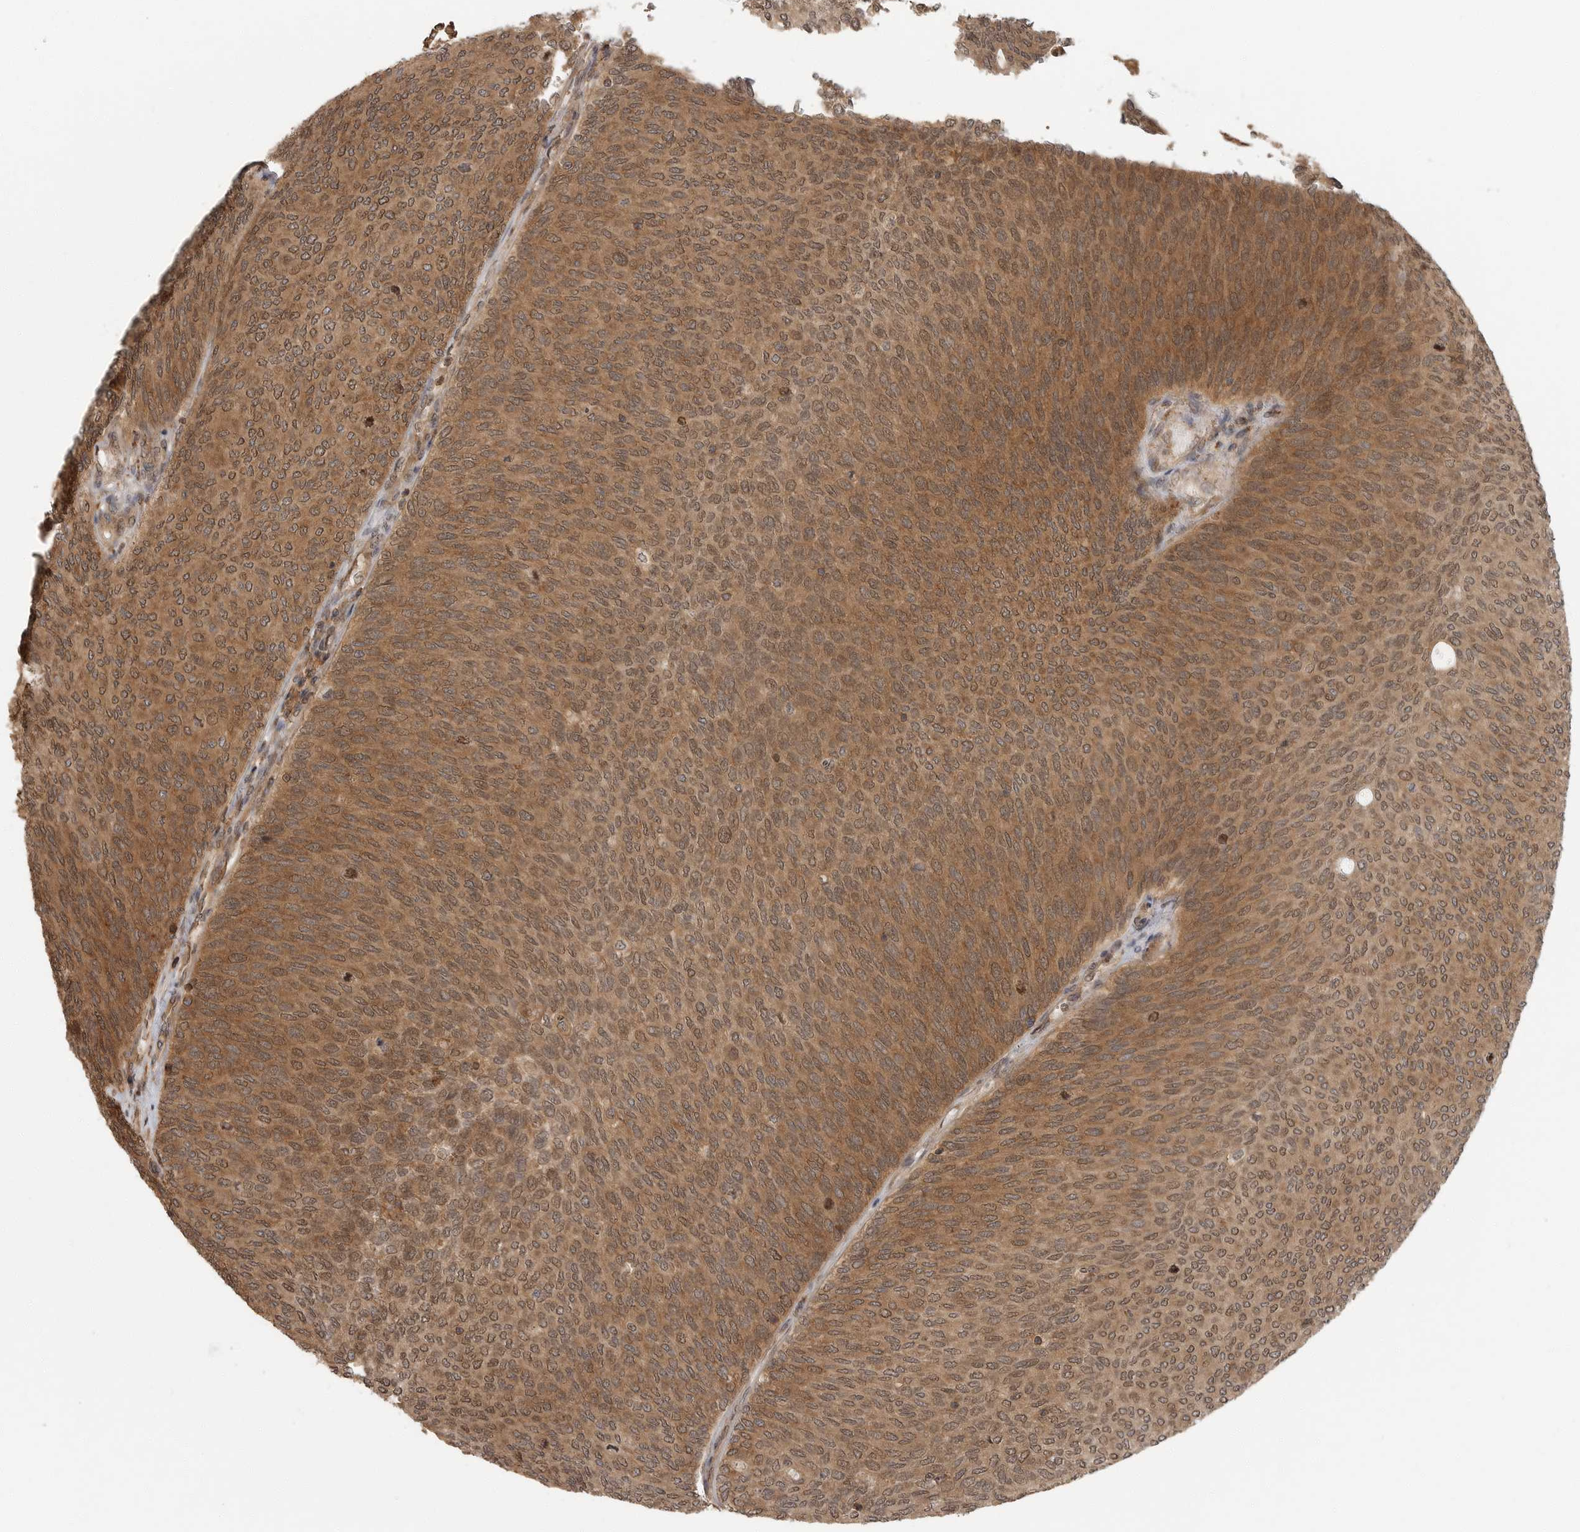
{"staining": {"intensity": "moderate", "quantity": ">75%", "location": "cytoplasmic/membranous,nuclear"}, "tissue": "urothelial cancer", "cell_type": "Tumor cells", "image_type": "cancer", "snomed": [{"axis": "morphology", "description": "Urothelial carcinoma, Low grade"}, {"axis": "topography", "description": "Urinary bladder"}], "caption": "Tumor cells reveal moderate cytoplasmic/membranous and nuclear expression in about >75% of cells in urothelial carcinoma (low-grade).", "gene": "ERN1", "patient": {"sex": "female", "age": 79}}